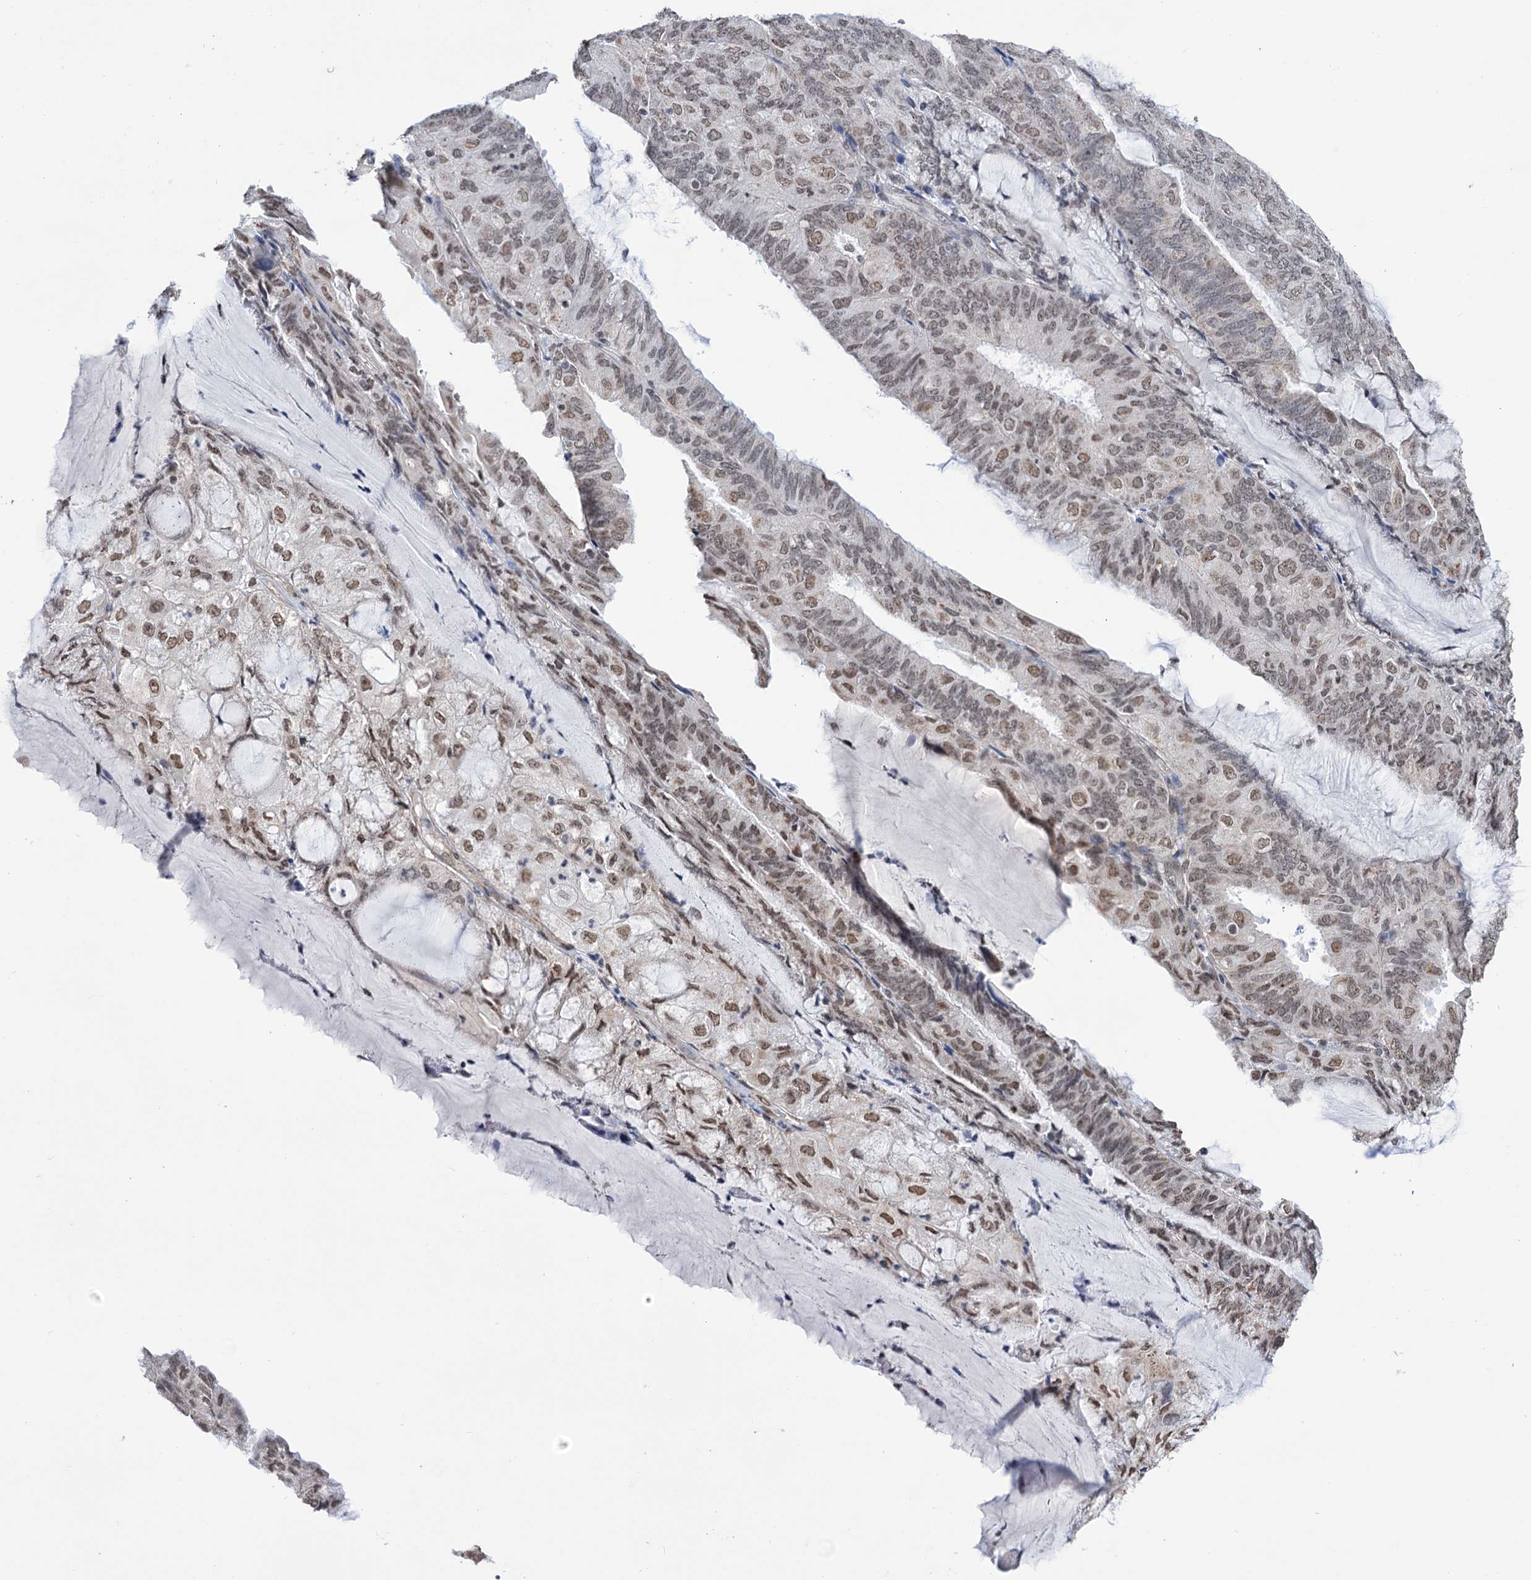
{"staining": {"intensity": "moderate", "quantity": "25%-75%", "location": "nuclear"}, "tissue": "endometrial cancer", "cell_type": "Tumor cells", "image_type": "cancer", "snomed": [{"axis": "morphology", "description": "Adenocarcinoma, NOS"}, {"axis": "topography", "description": "Endometrium"}], "caption": "IHC photomicrograph of human endometrial adenocarcinoma stained for a protein (brown), which displays medium levels of moderate nuclear expression in approximately 25%-75% of tumor cells.", "gene": "ABHD10", "patient": {"sex": "female", "age": 81}}